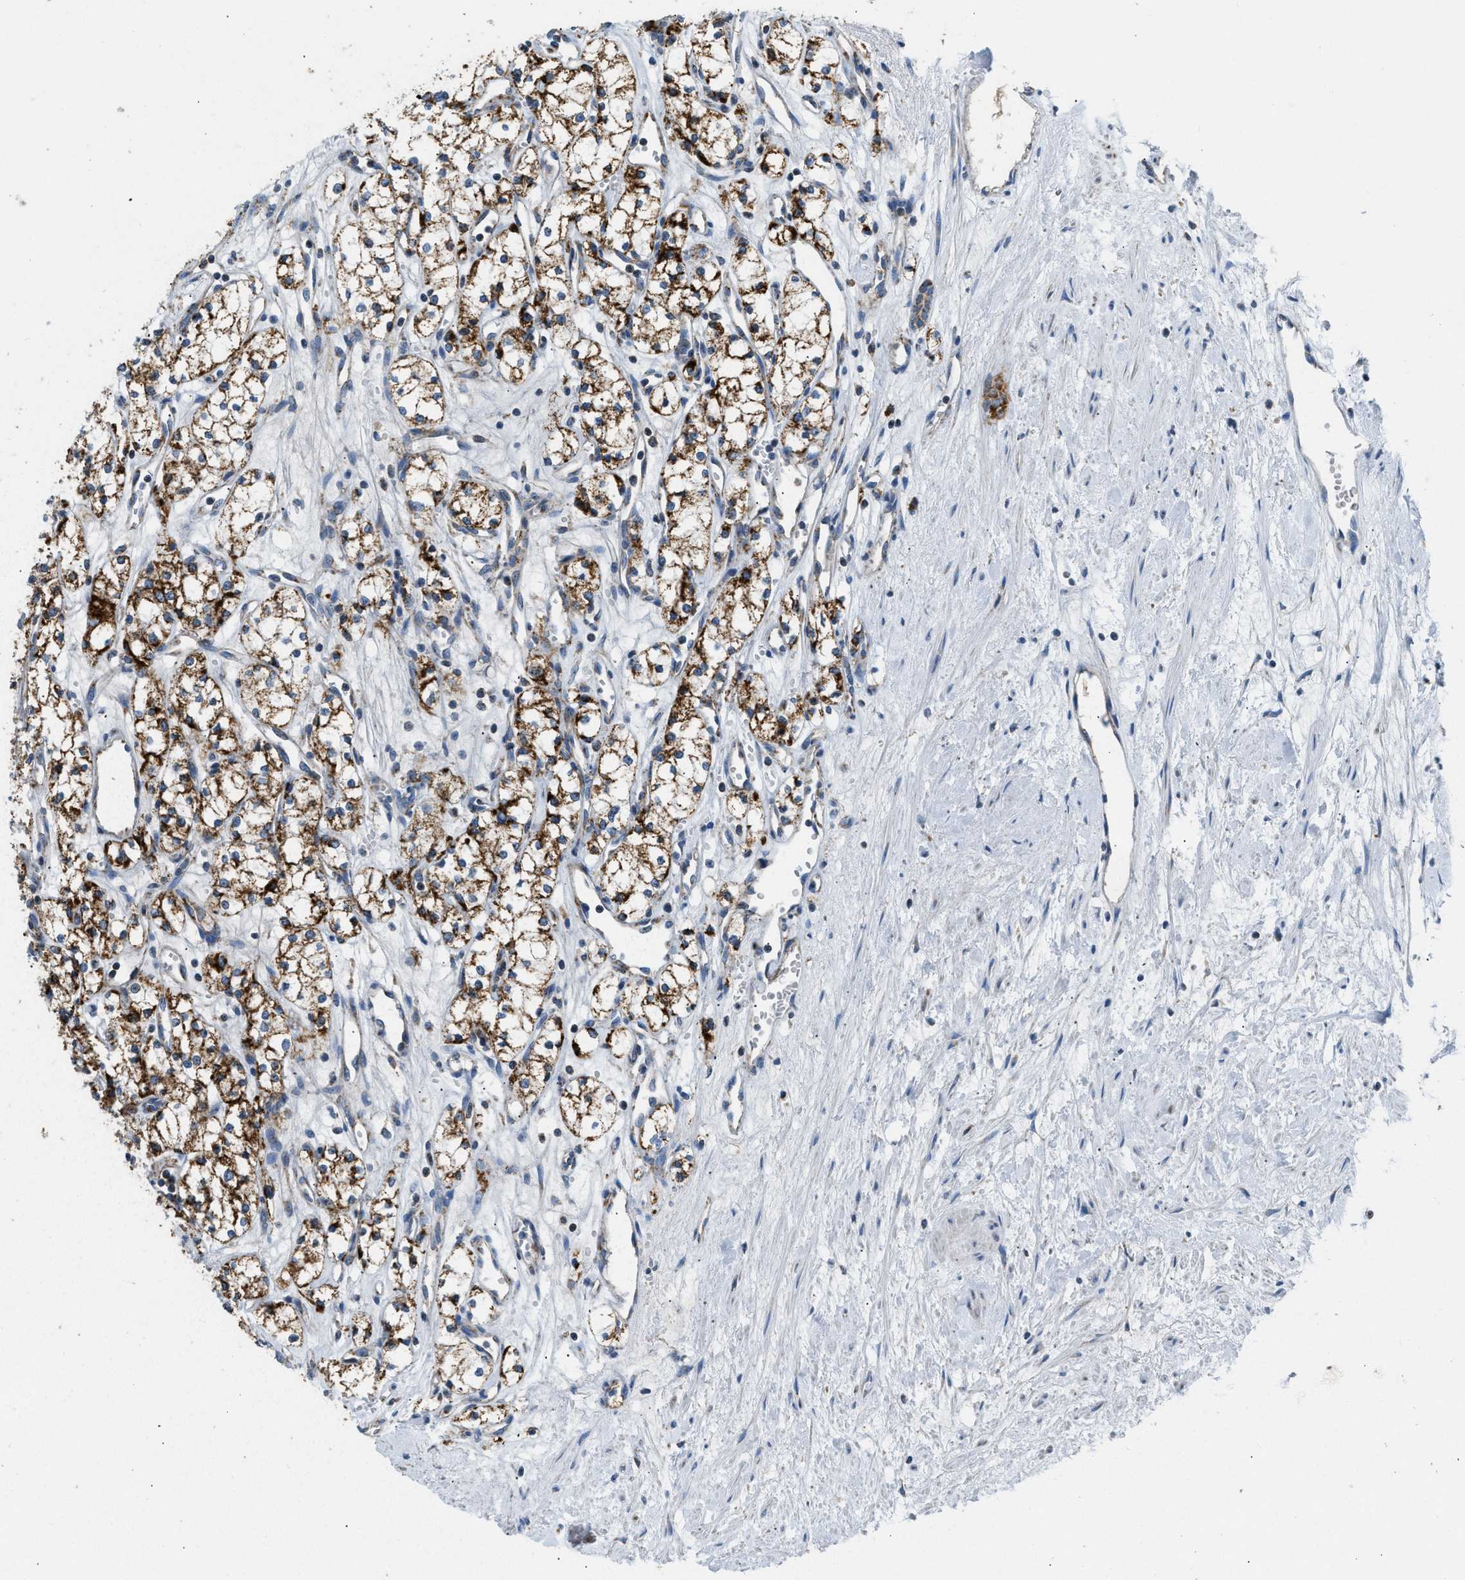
{"staining": {"intensity": "strong", "quantity": ">75%", "location": "cytoplasmic/membranous"}, "tissue": "renal cancer", "cell_type": "Tumor cells", "image_type": "cancer", "snomed": [{"axis": "morphology", "description": "Adenocarcinoma, NOS"}, {"axis": "topography", "description": "Kidney"}], "caption": "Strong cytoplasmic/membranous expression for a protein is appreciated in about >75% of tumor cells of renal cancer (adenocarcinoma) using immunohistochemistry.", "gene": "ACADVL", "patient": {"sex": "male", "age": 59}}